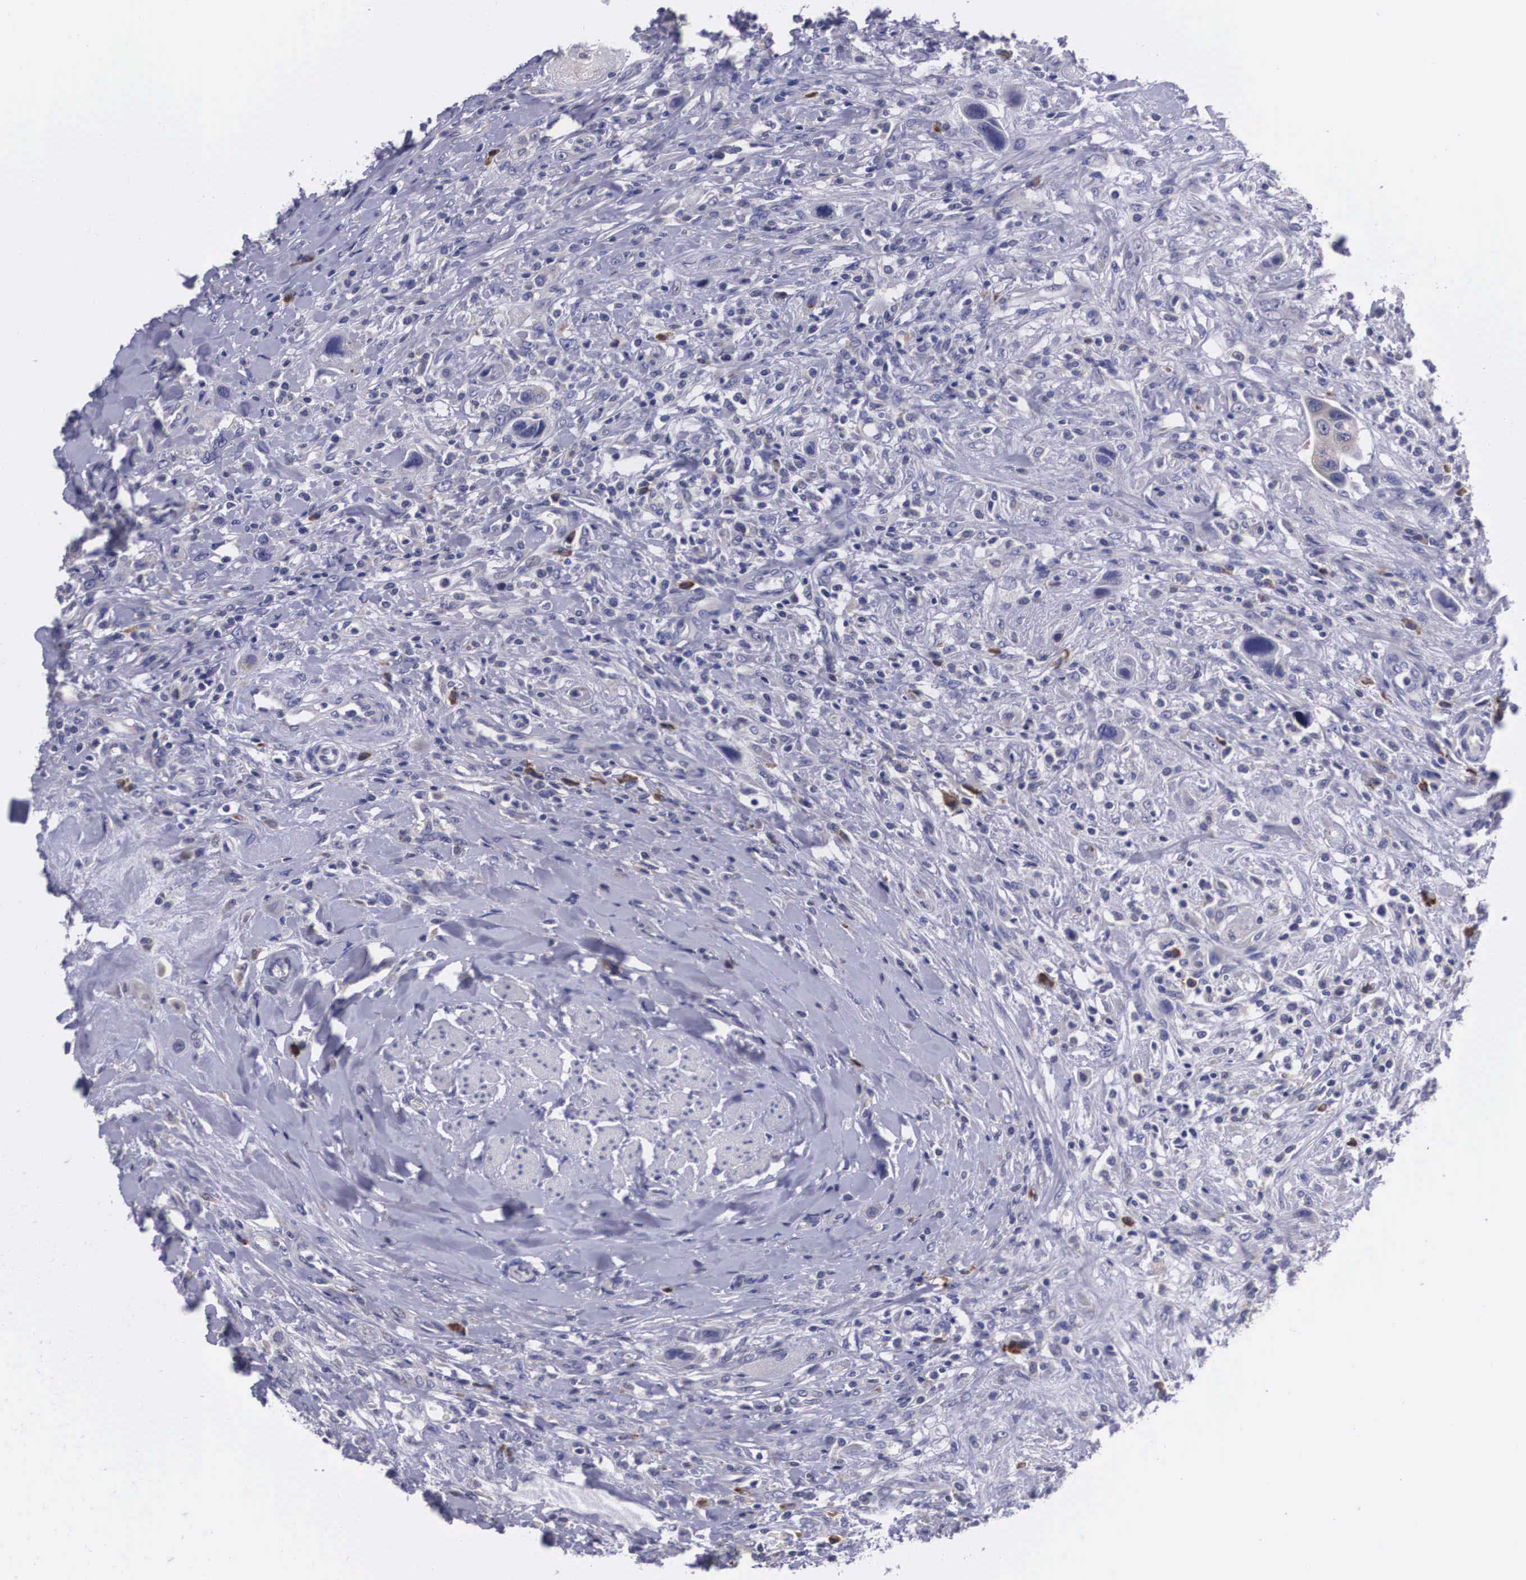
{"staining": {"intensity": "weak", "quantity": "<25%", "location": "cytoplasmic/membranous"}, "tissue": "urothelial cancer", "cell_type": "Tumor cells", "image_type": "cancer", "snomed": [{"axis": "morphology", "description": "Urothelial carcinoma, High grade"}, {"axis": "topography", "description": "Urinary bladder"}], "caption": "An immunohistochemistry (IHC) image of urothelial carcinoma (high-grade) is shown. There is no staining in tumor cells of urothelial carcinoma (high-grade).", "gene": "CRELD2", "patient": {"sex": "male", "age": 50}}